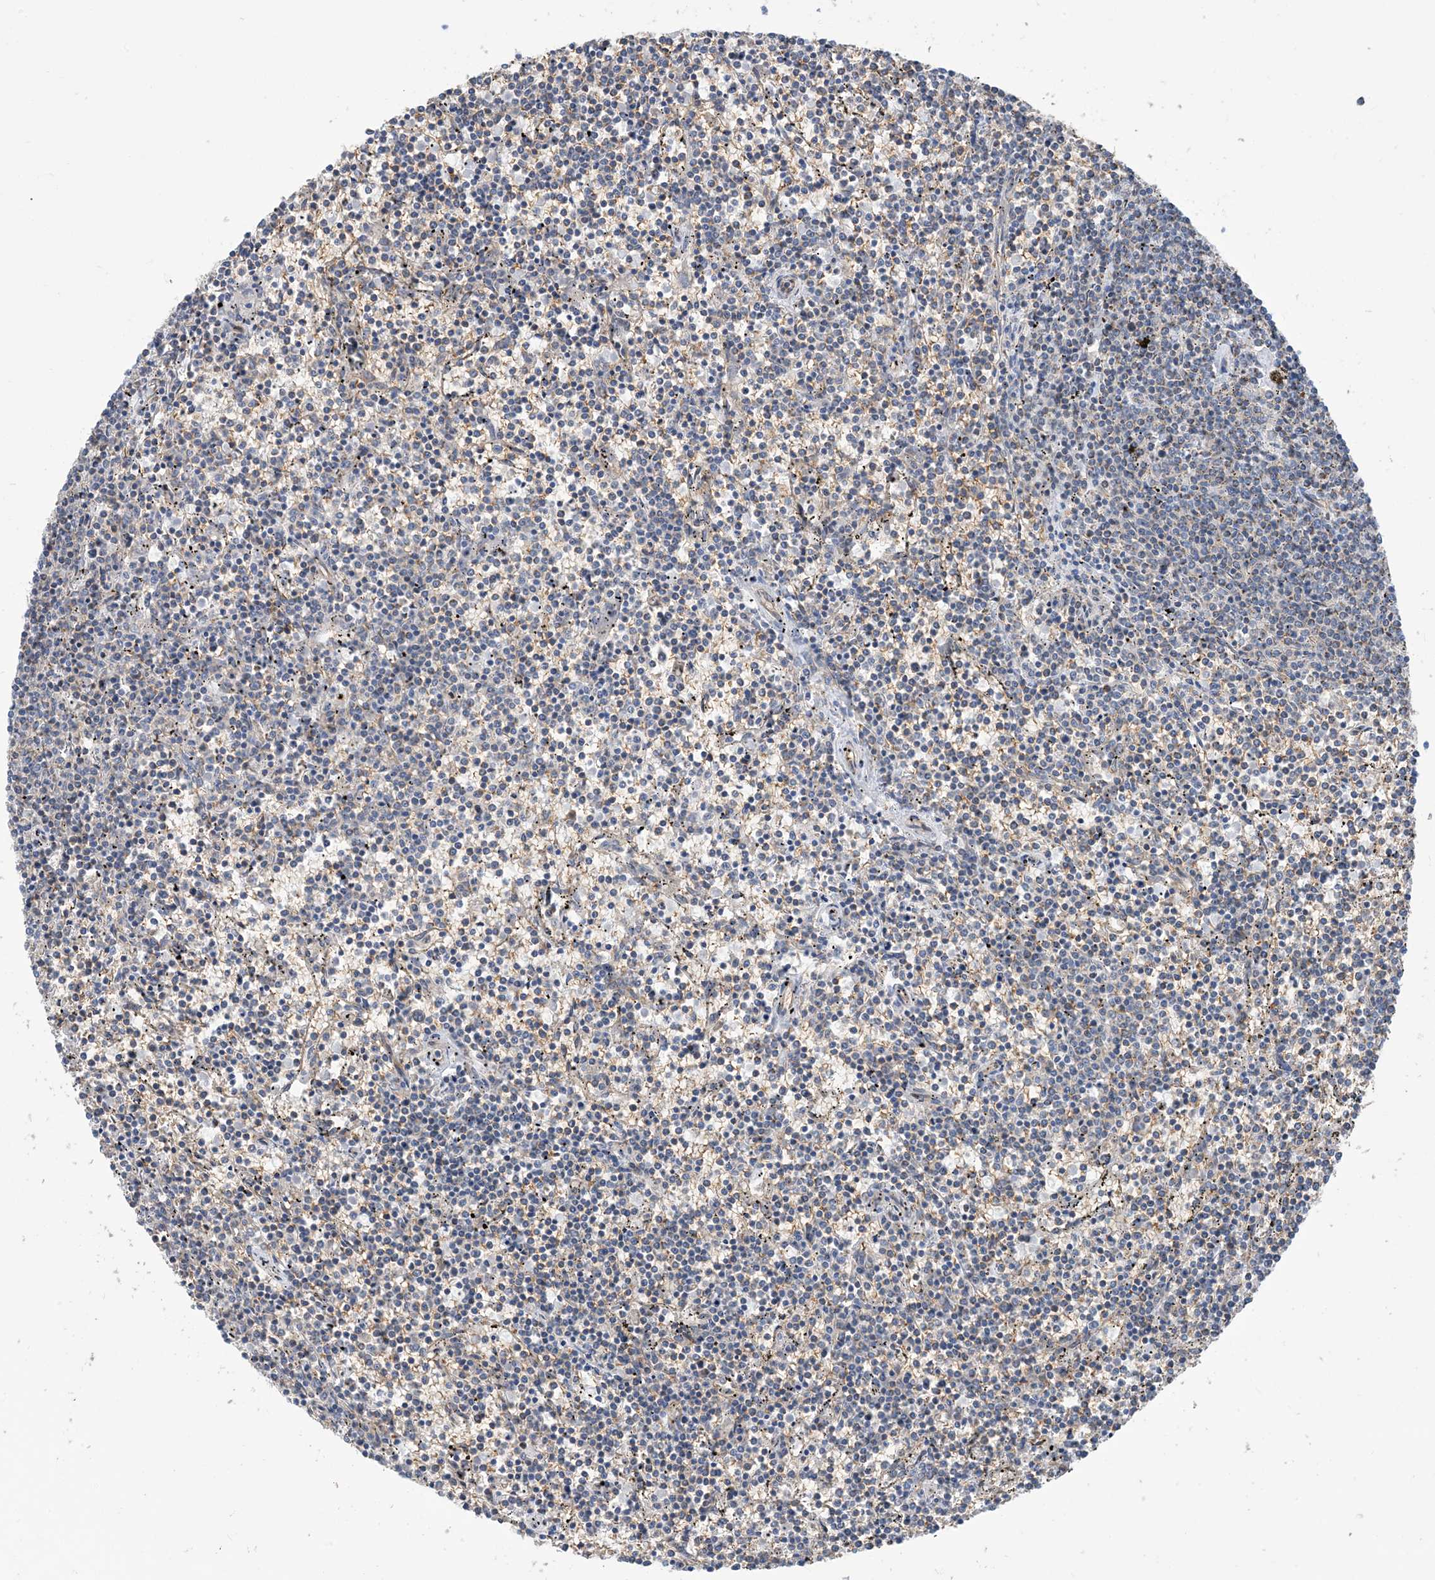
{"staining": {"intensity": "negative", "quantity": "none", "location": "none"}, "tissue": "lymphoma", "cell_type": "Tumor cells", "image_type": "cancer", "snomed": [{"axis": "morphology", "description": "Malignant lymphoma, non-Hodgkin's type, Low grade"}, {"axis": "topography", "description": "Spleen"}], "caption": "A photomicrograph of human lymphoma is negative for staining in tumor cells. The staining was performed using DAB to visualize the protein expression in brown, while the nuclei were stained in blue with hematoxylin (Magnification: 20x).", "gene": "PHOSPHO2", "patient": {"sex": "female", "age": 50}}